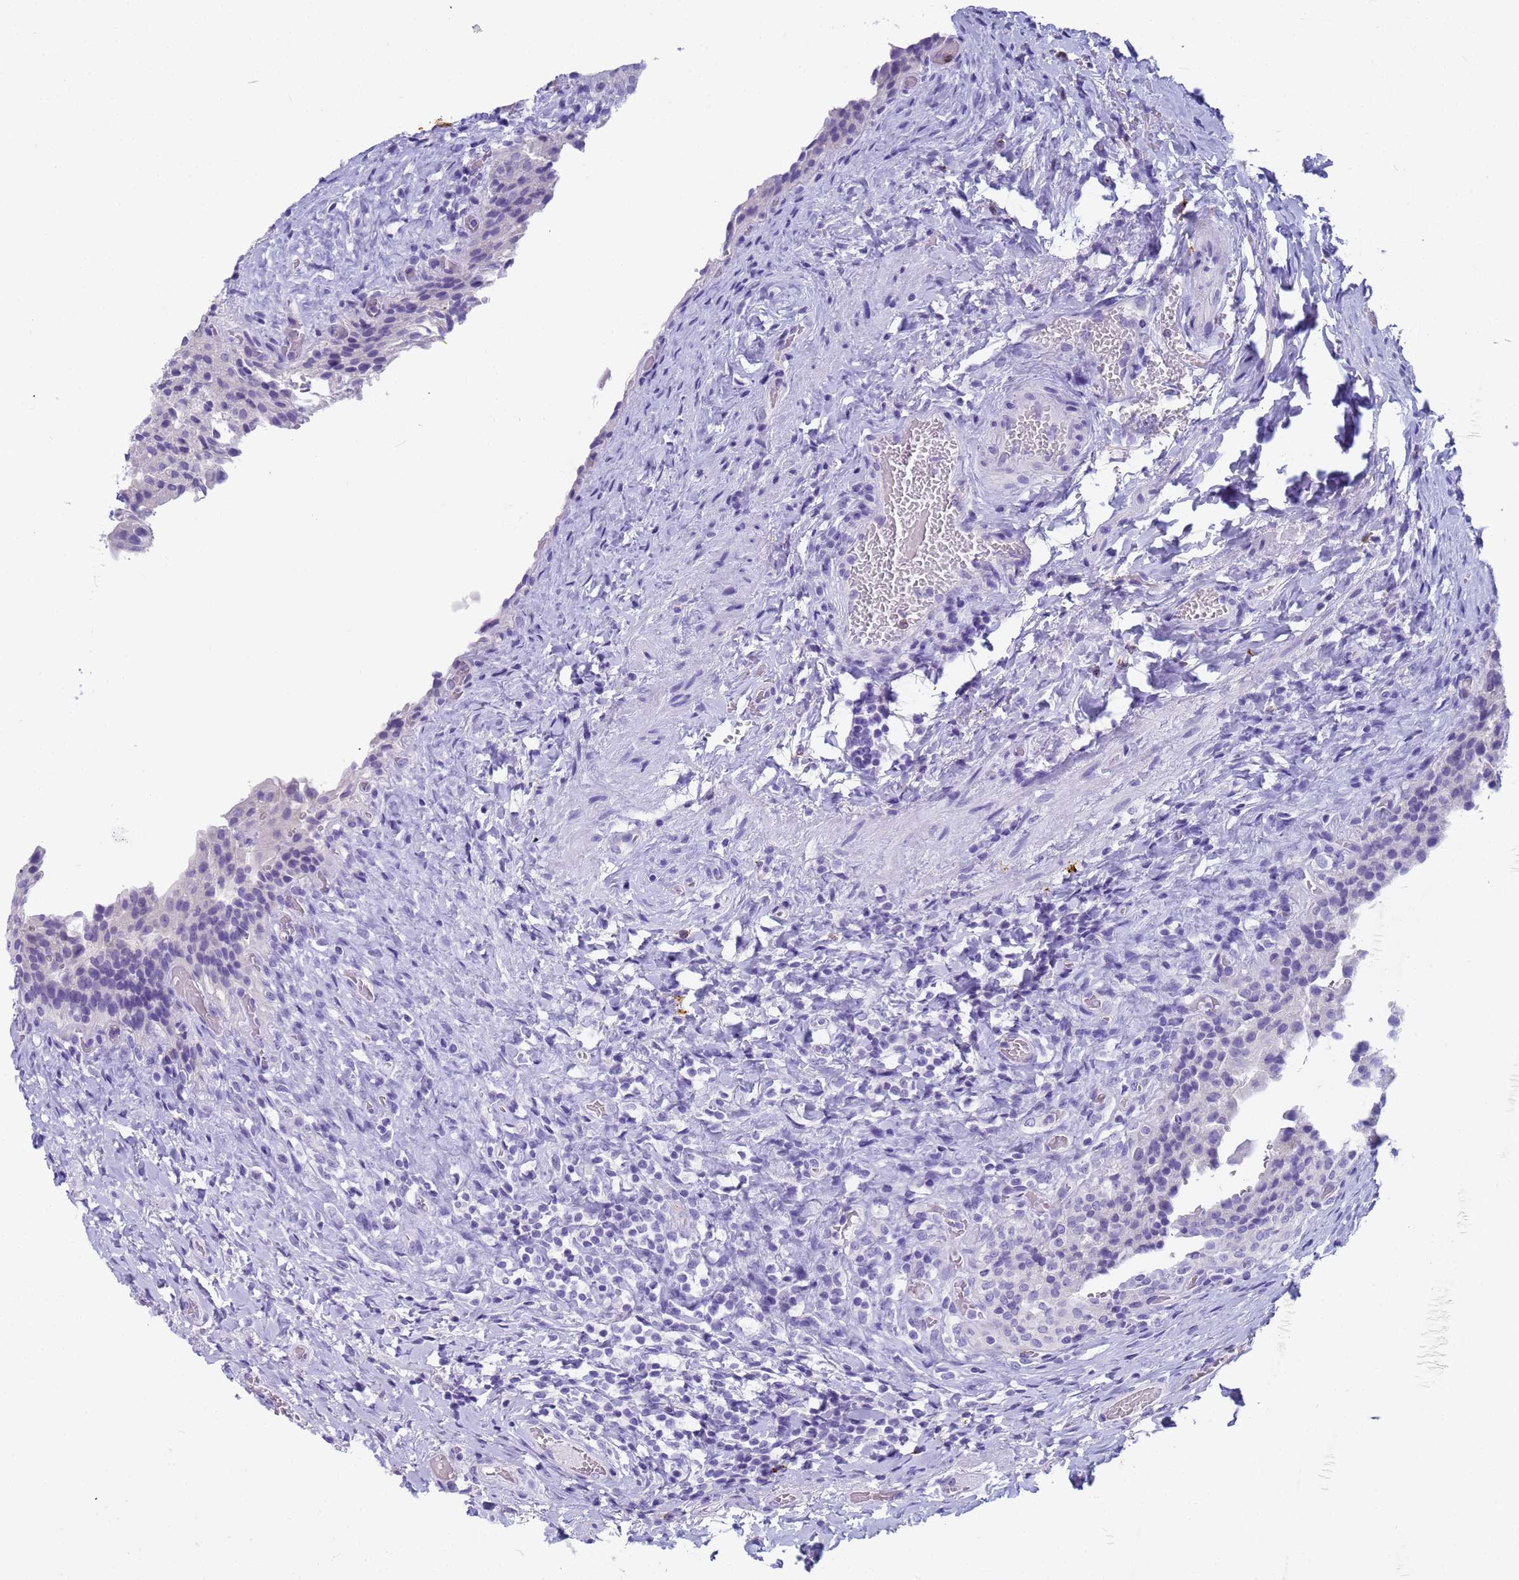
{"staining": {"intensity": "negative", "quantity": "none", "location": "none"}, "tissue": "urinary bladder", "cell_type": "Urothelial cells", "image_type": "normal", "snomed": [{"axis": "morphology", "description": "Normal tissue, NOS"}, {"axis": "morphology", "description": "Inflammation, NOS"}, {"axis": "topography", "description": "Urinary bladder"}], "caption": "Protein analysis of benign urinary bladder reveals no significant staining in urothelial cells.", "gene": "RNASE2", "patient": {"sex": "male", "age": 64}}